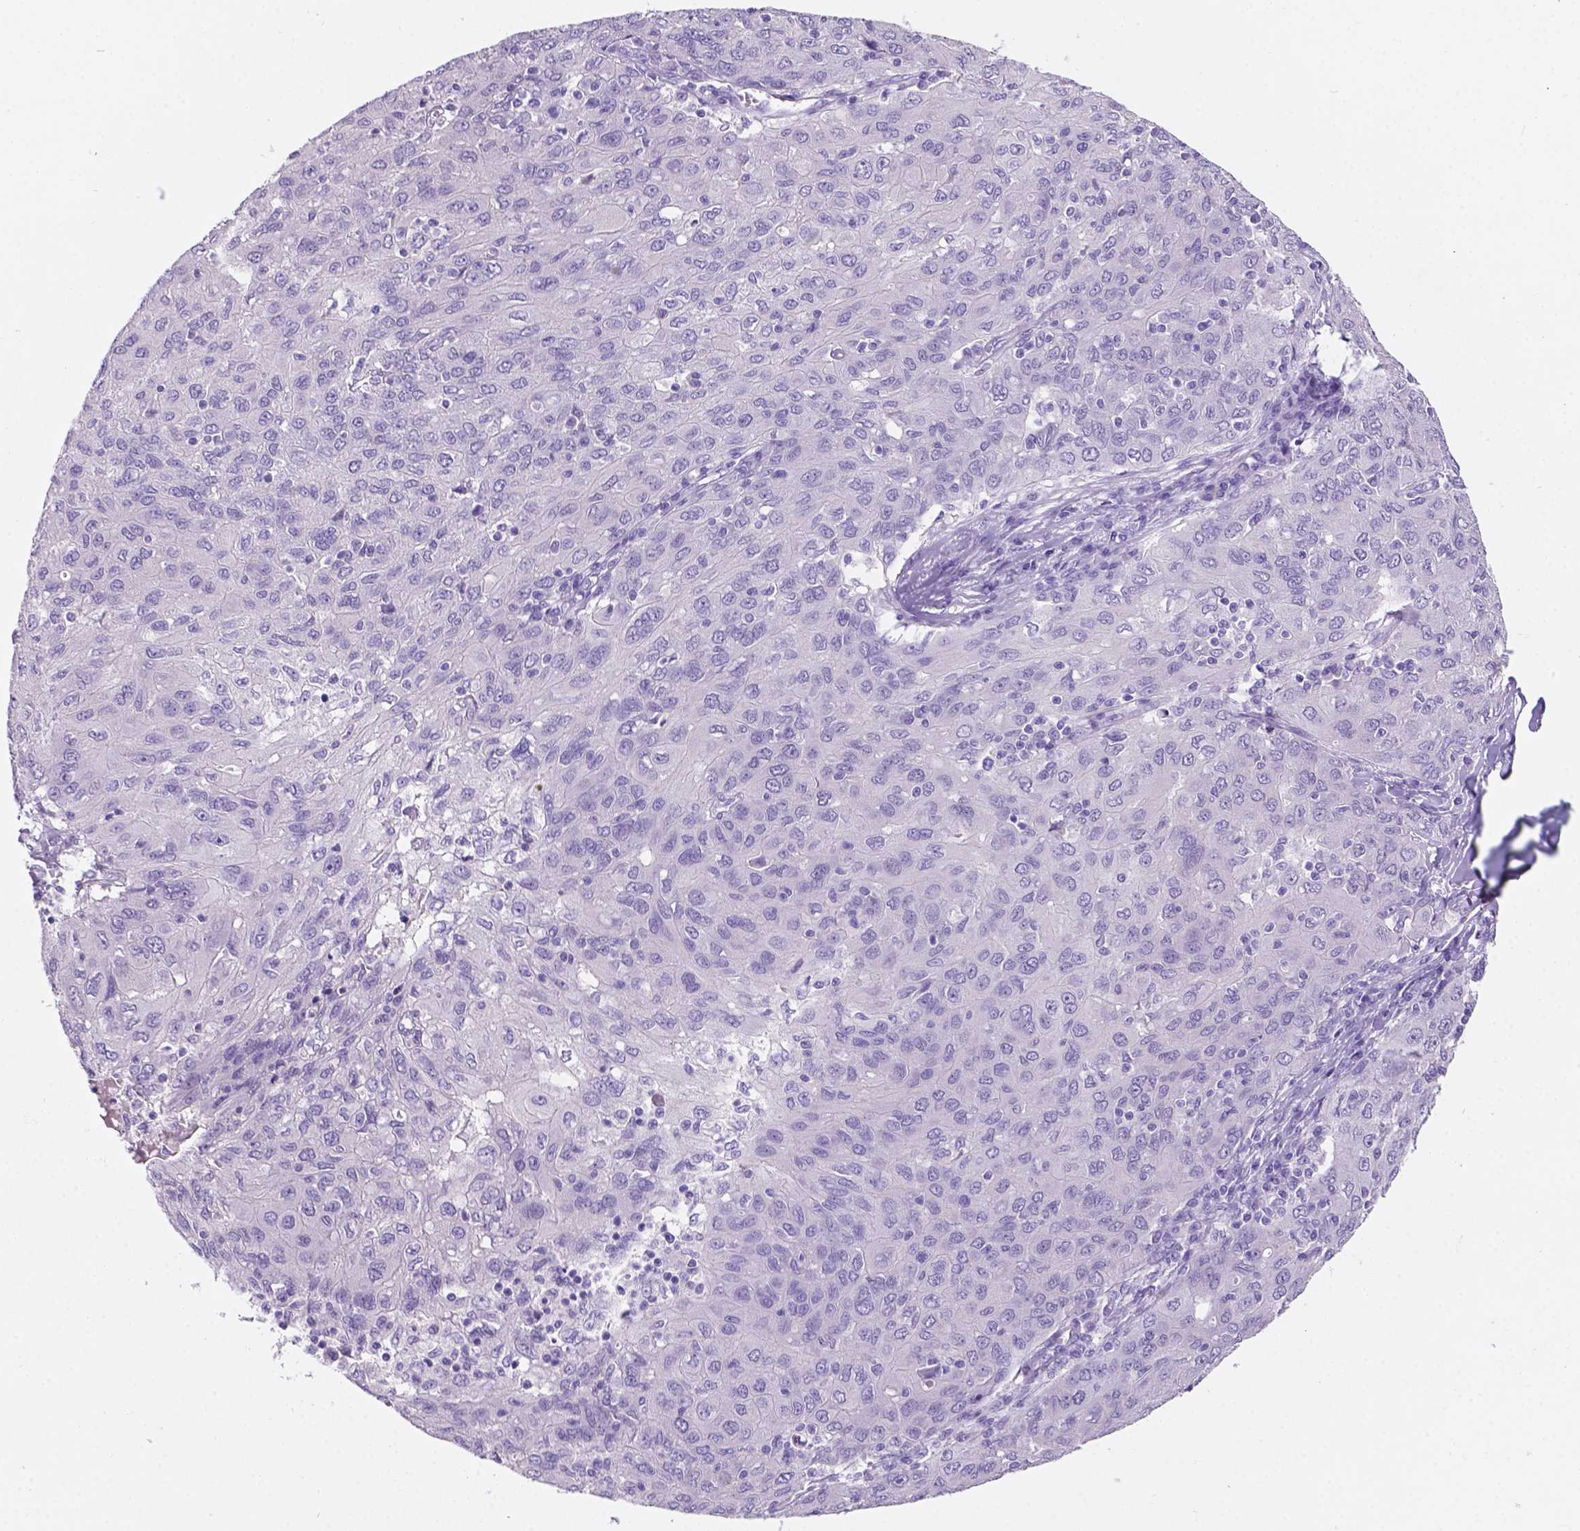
{"staining": {"intensity": "negative", "quantity": "none", "location": "none"}, "tissue": "ovarian cancer", "cell_type": "Tumor cells", "image_type": "cancer", "snomed": [{"axis": "morphology", "description": "Carcinoma, endometroid"}, {"axis": "topography", "description": "Ovary"}], "caption": "There is no significant staining in tumor cells of endometroid carcinoma (ovarian). (DAB (3,3'-diaminobenzidine) immunohistochemistry visualized using brightfield microscopy, high magnification).", "gene": "EBLN2", "patient": {"sex": "female", "age": 50}}